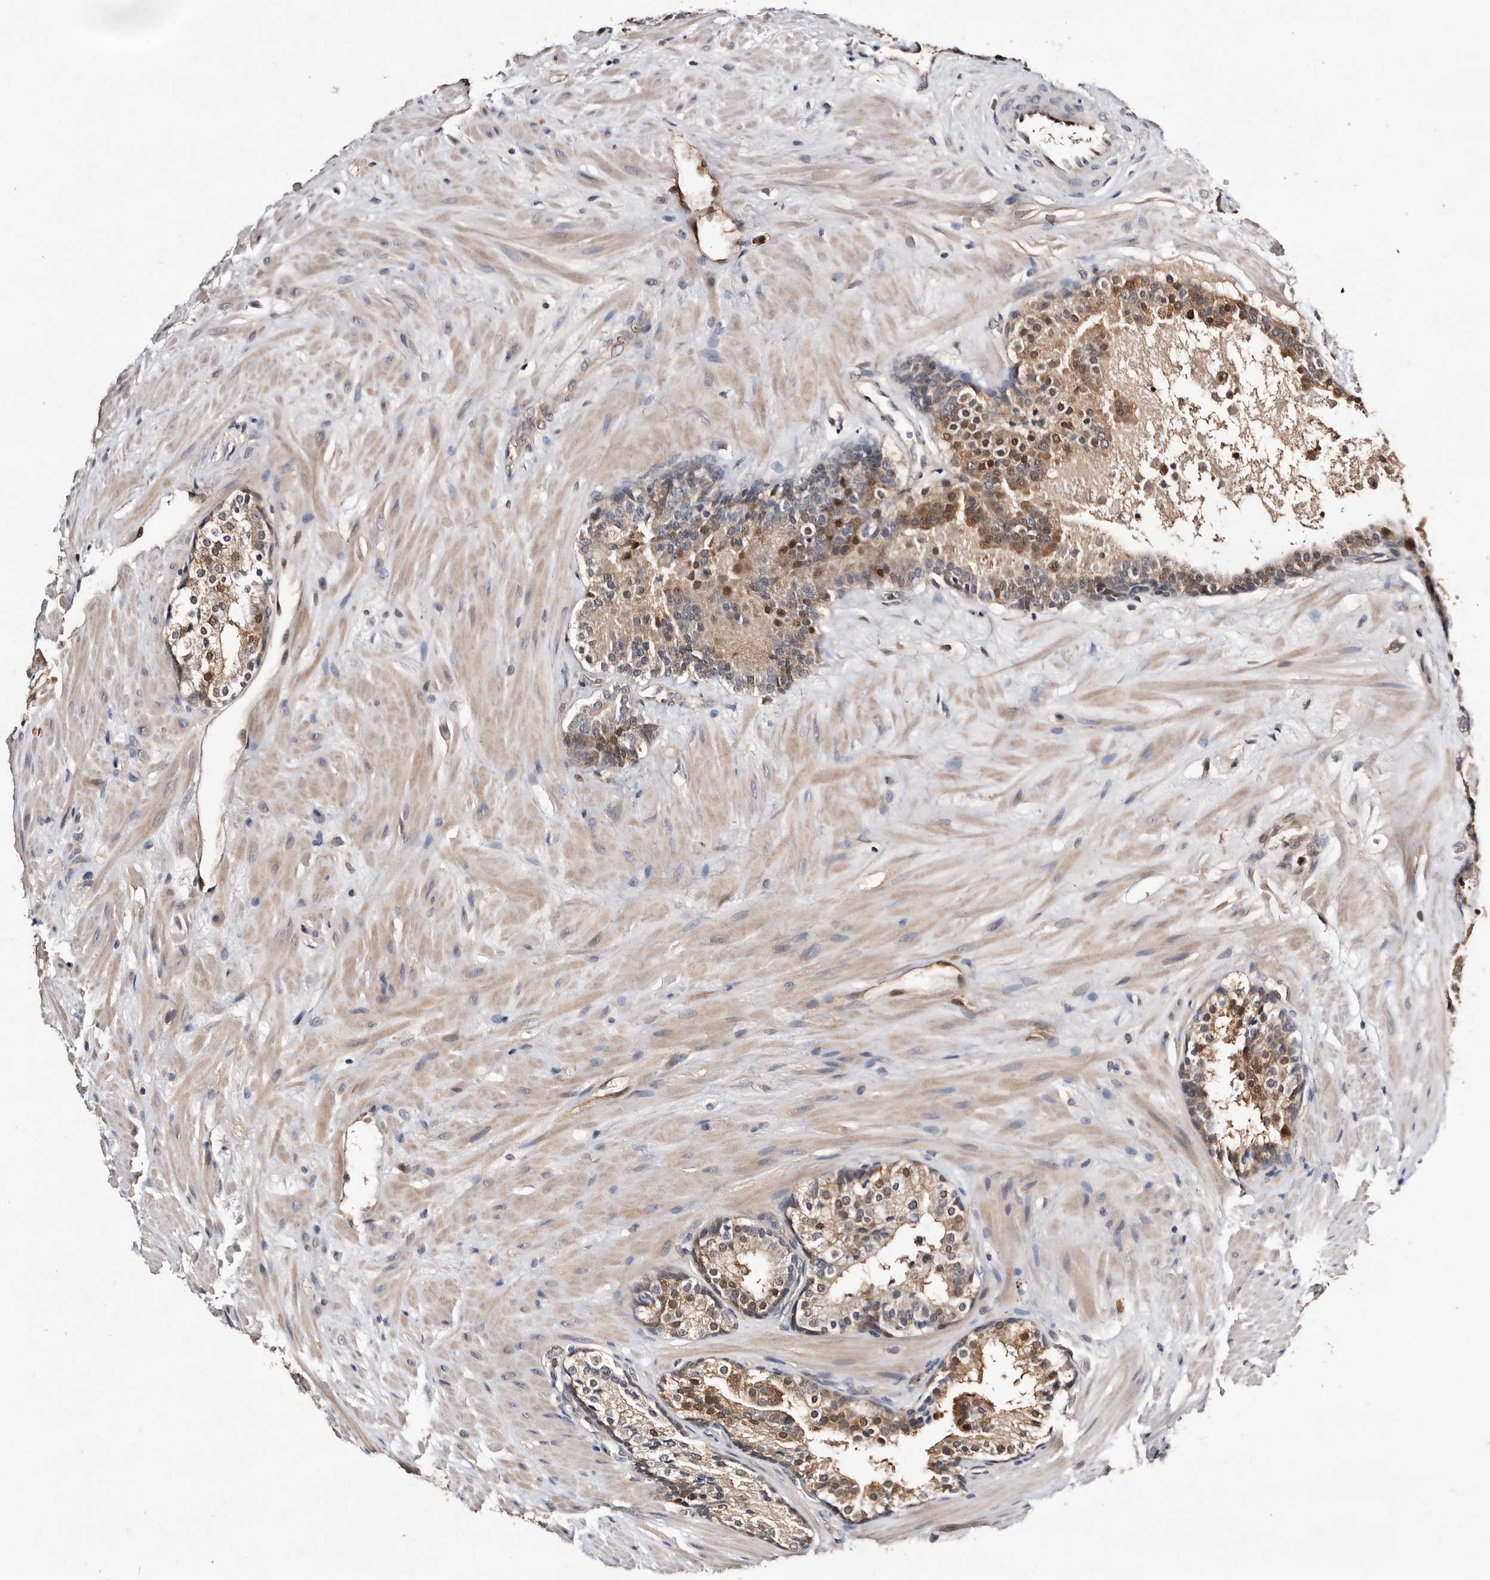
{"staining": {"intensity": "moderate", "quantity": ">75%", "location": "cytoplasmic/membranous,nuclear"}, "tissue": "prostate cancer", "cell_type": "Tumor cells", "image_type": "cancer", "snomed": [{"axis": "morphology", "description": "Adenocarcinoma, High grade"}, {"axis": "topography", "description": "Prostate"}], "caption": "IHC of human prostate cancer exhibits medium levels of moderate cytoplasmic/membranous and nuclear expression in approximately >75% of tumor cells. (Brightfield microscopy of DAB IHC at high magnification).", "gene": "TP53I3", "patient": {"sex": "male", "age": 56}}